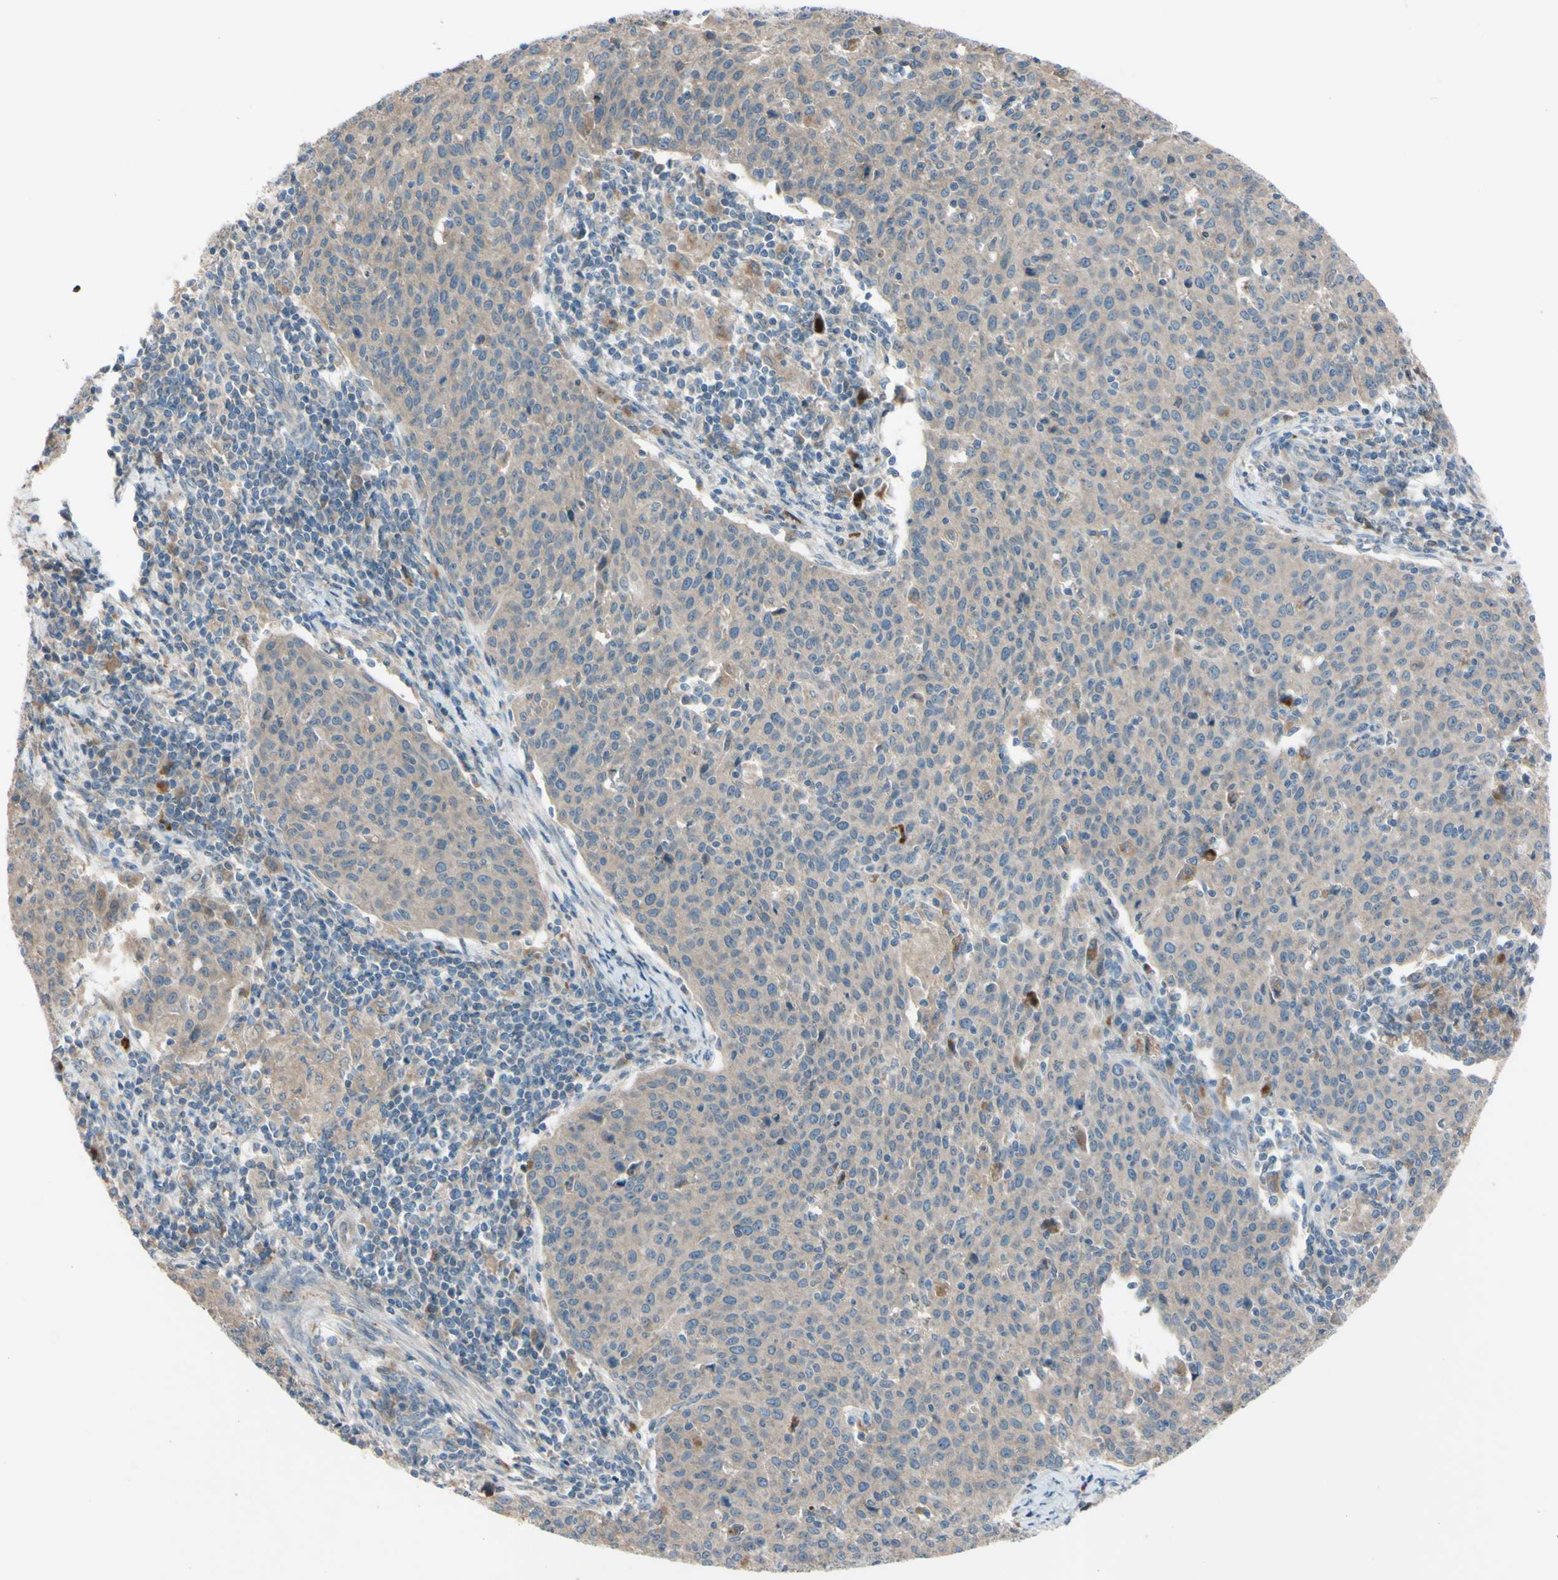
{"staining": {"intensity": "weak", "quantity": ">75%", "location": "cytoplasmic/membranous"}, "tissue": "cervical cancer", "cell_type": "Tumor cells", "image_type": "cancer", "snomed": [{"axis": "morphology", "description": "Squamous cell carcinoma, NOS"}, {"axis": "topography", "description": "Cervix"}], "caption": "A micrograph showing weak cytoplasmic/membranous positivity in approximately >75% of tumor cells in cervical cancer, as visualized by brown immunohistochemical staining.", "gene": "AFP", "patient": {"sex": "female", "age": 38}}